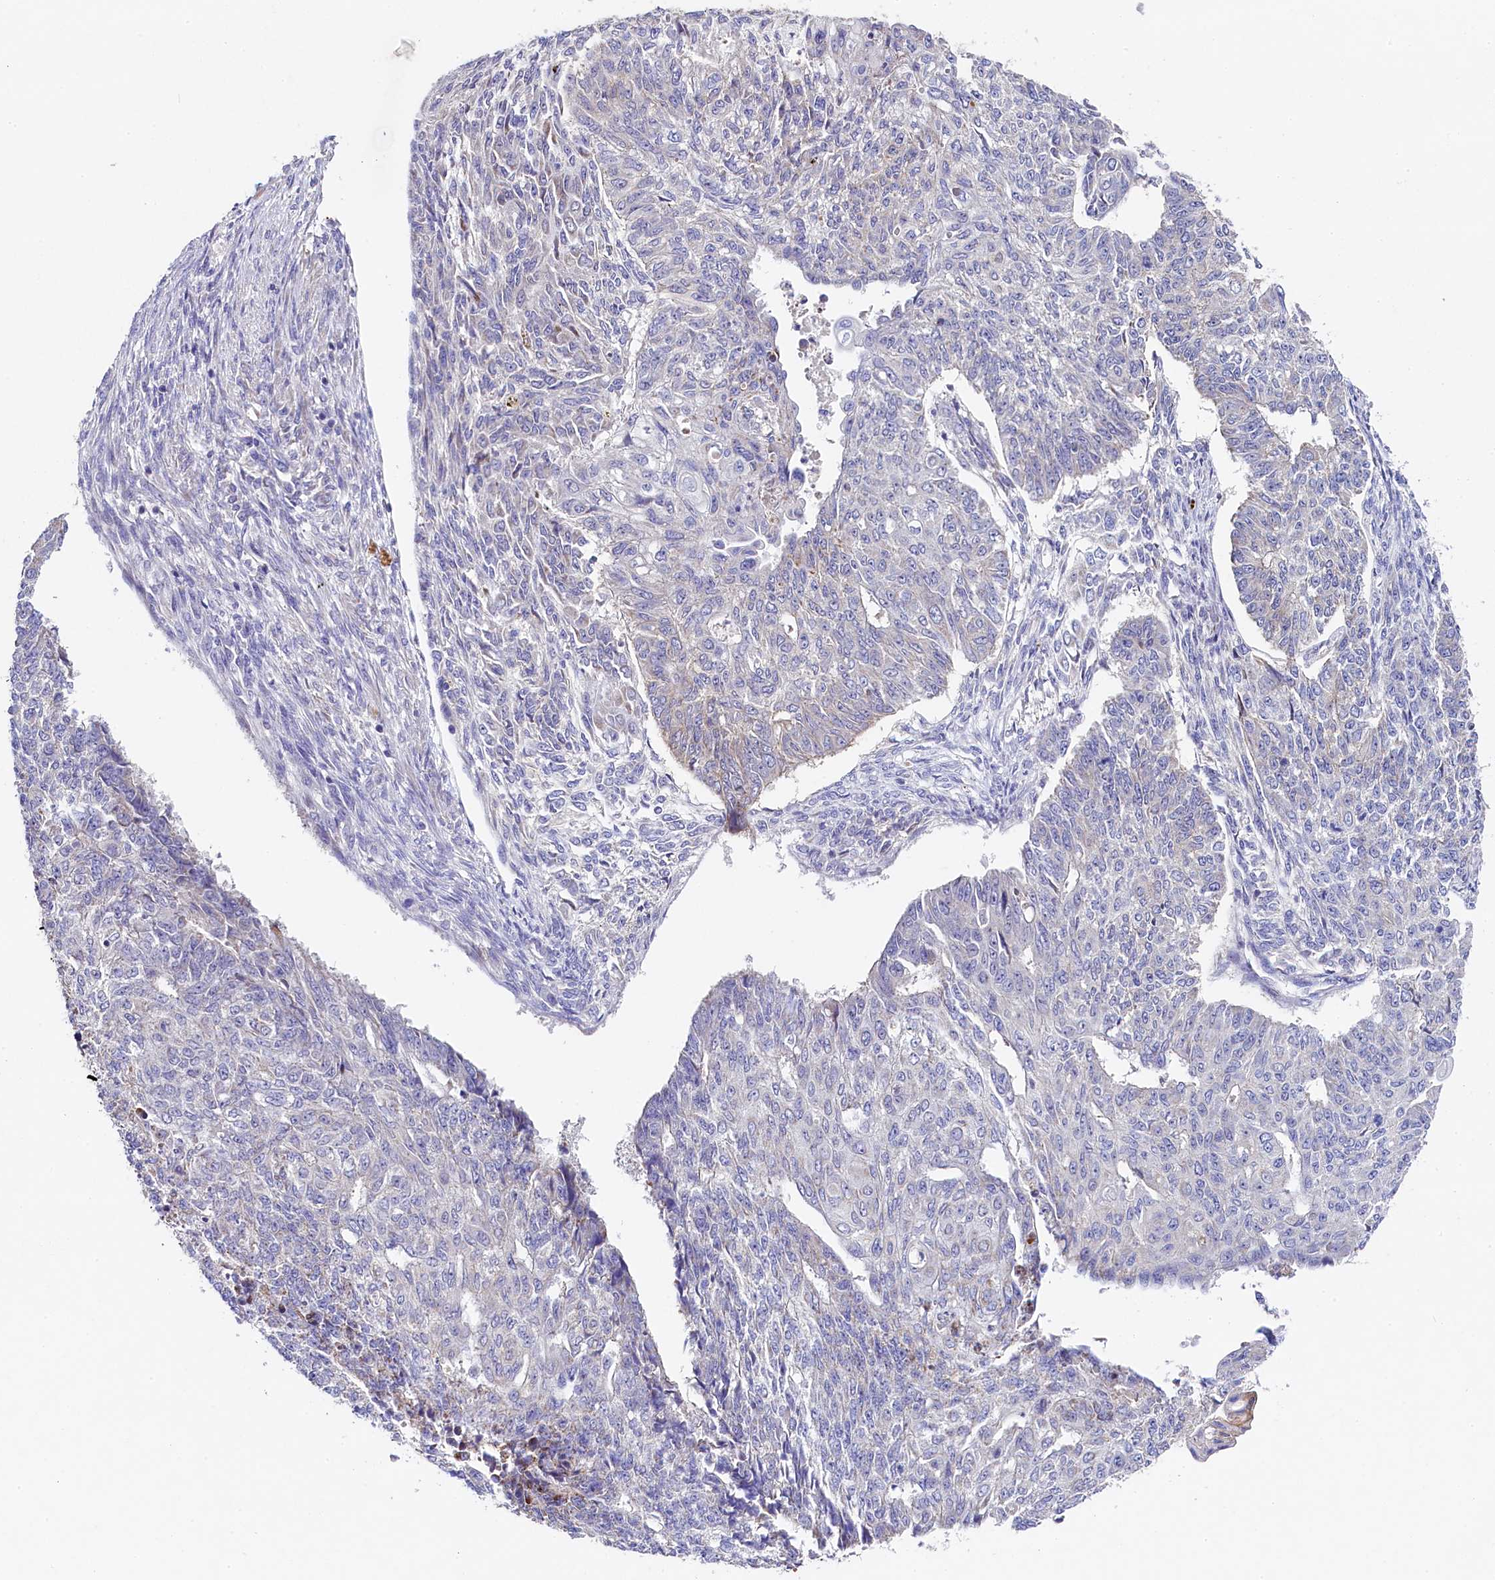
{"staining": {"intensity": "moderate", "quantity": "<25%", "location": "cytoplasmic/membranous"}, "tissue": "endometrial cancer", "cell_type": "Tumor cells", "image_type": "cancer", "snomed": [{"axis": "morphology", "description": "Adenocarcinoma, NOS"}, {"axis": "topography", "description": "Endometrium"}], "caption": "The histopathology image exhibits staining of adenocarcinoma (endometrial), revealing moderate cytoplasmic/membranous protein positivity (brown color) within tumor cells. (DAB IHC, brown staining for protein, blue staining for nuclei).", "gene": "FXYD6", "patient": {"sex": "female", "age": 32}}